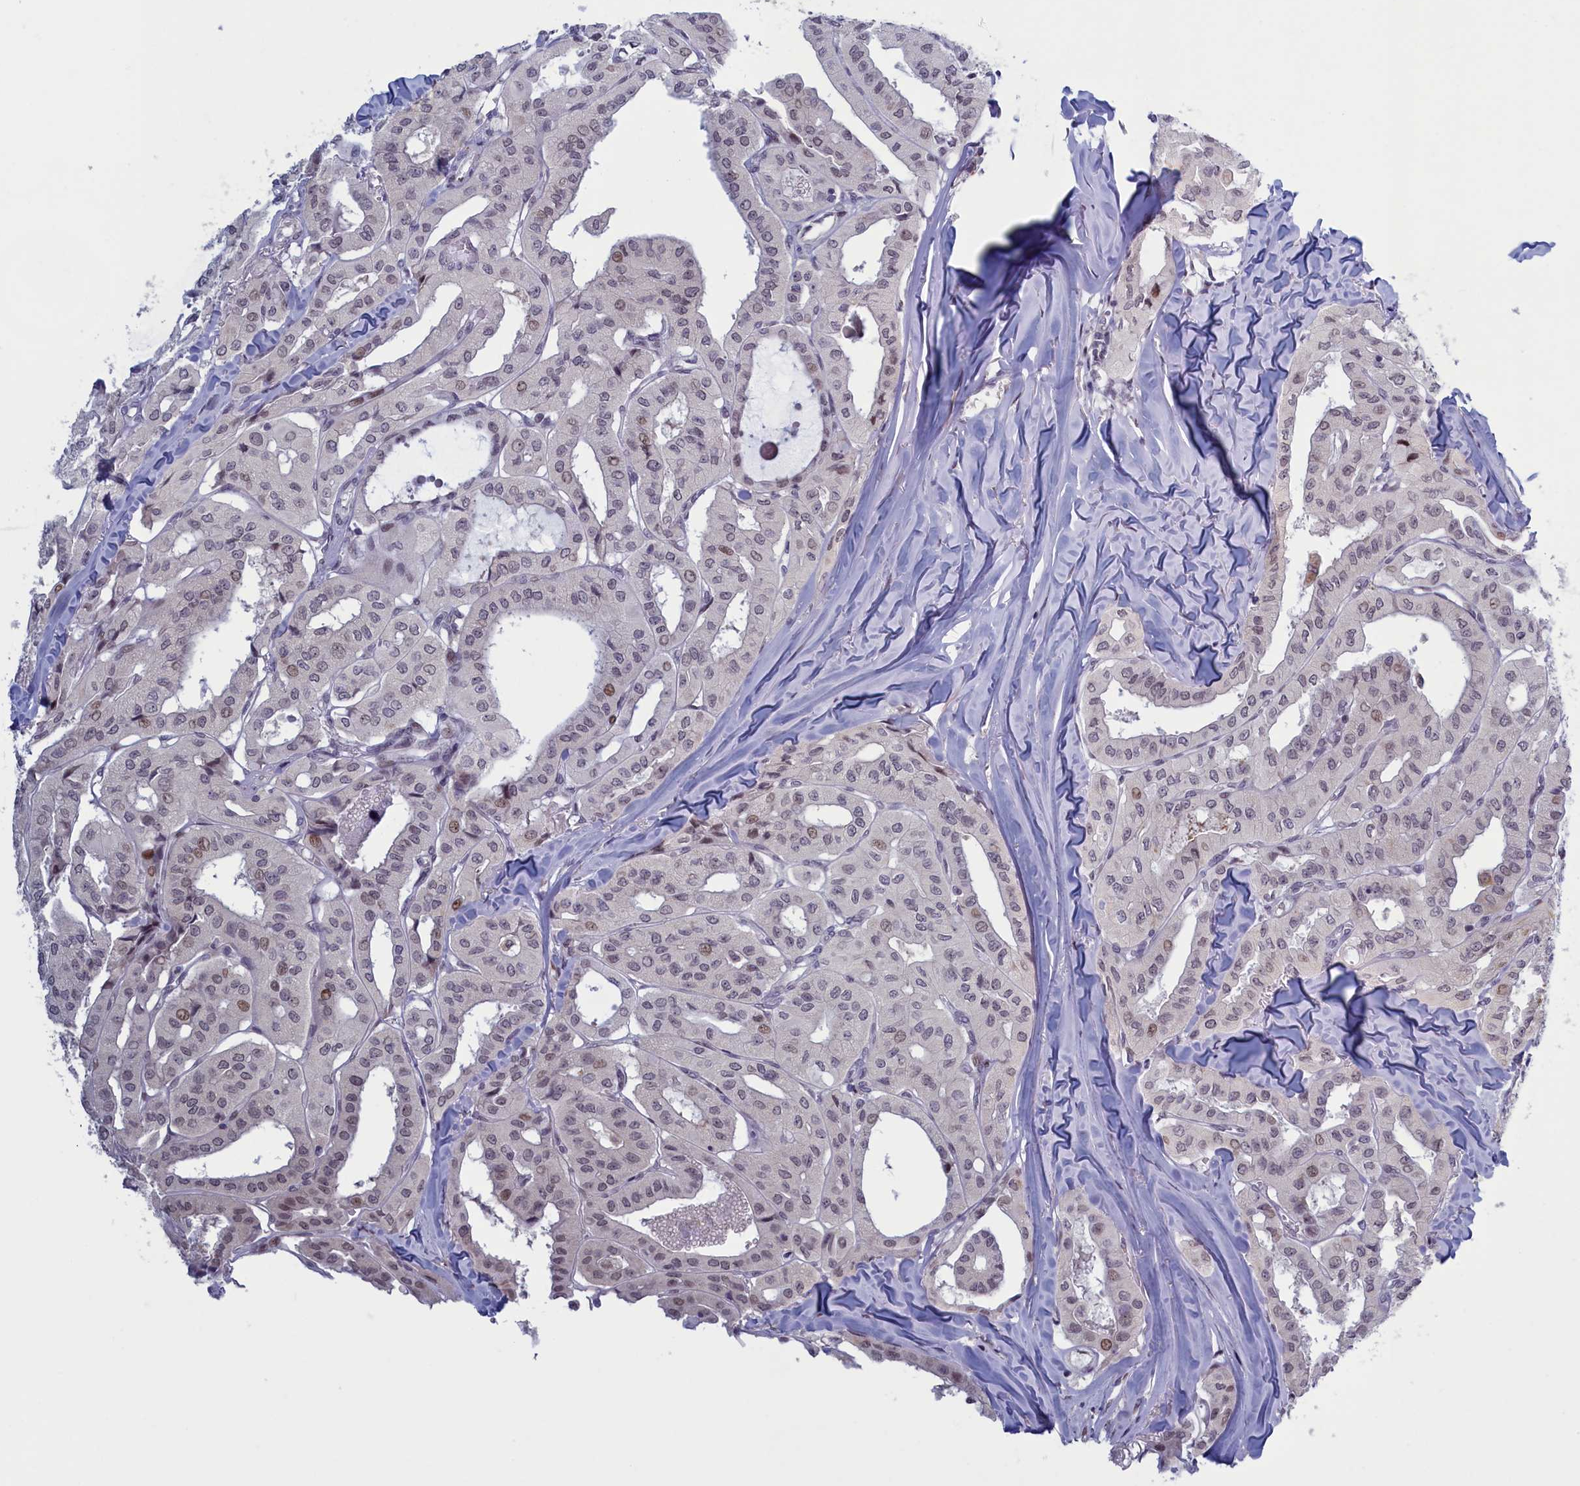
{"staining": {"intensity": "moderate", "quantity": "<25%", "location": "nuclear"}, "tissue": "thyroid cancer", "cell_type": "Tumor cells", "image_type": "cancer", "snomed": [{"axis": "morphology", "description": "Papillary adenocarcinoma, NOS"}, {"axis": "topography", "description": "Thyroid gland"}], "caption": "Papillary adenocarcinoma (thyroid) stained with a brown dye reveals moderate nuclear positive positivity in approximately <25% of tumor cells.", "gene": "ATF7IP2", "patient": {"sex": "female", "age": 59}}